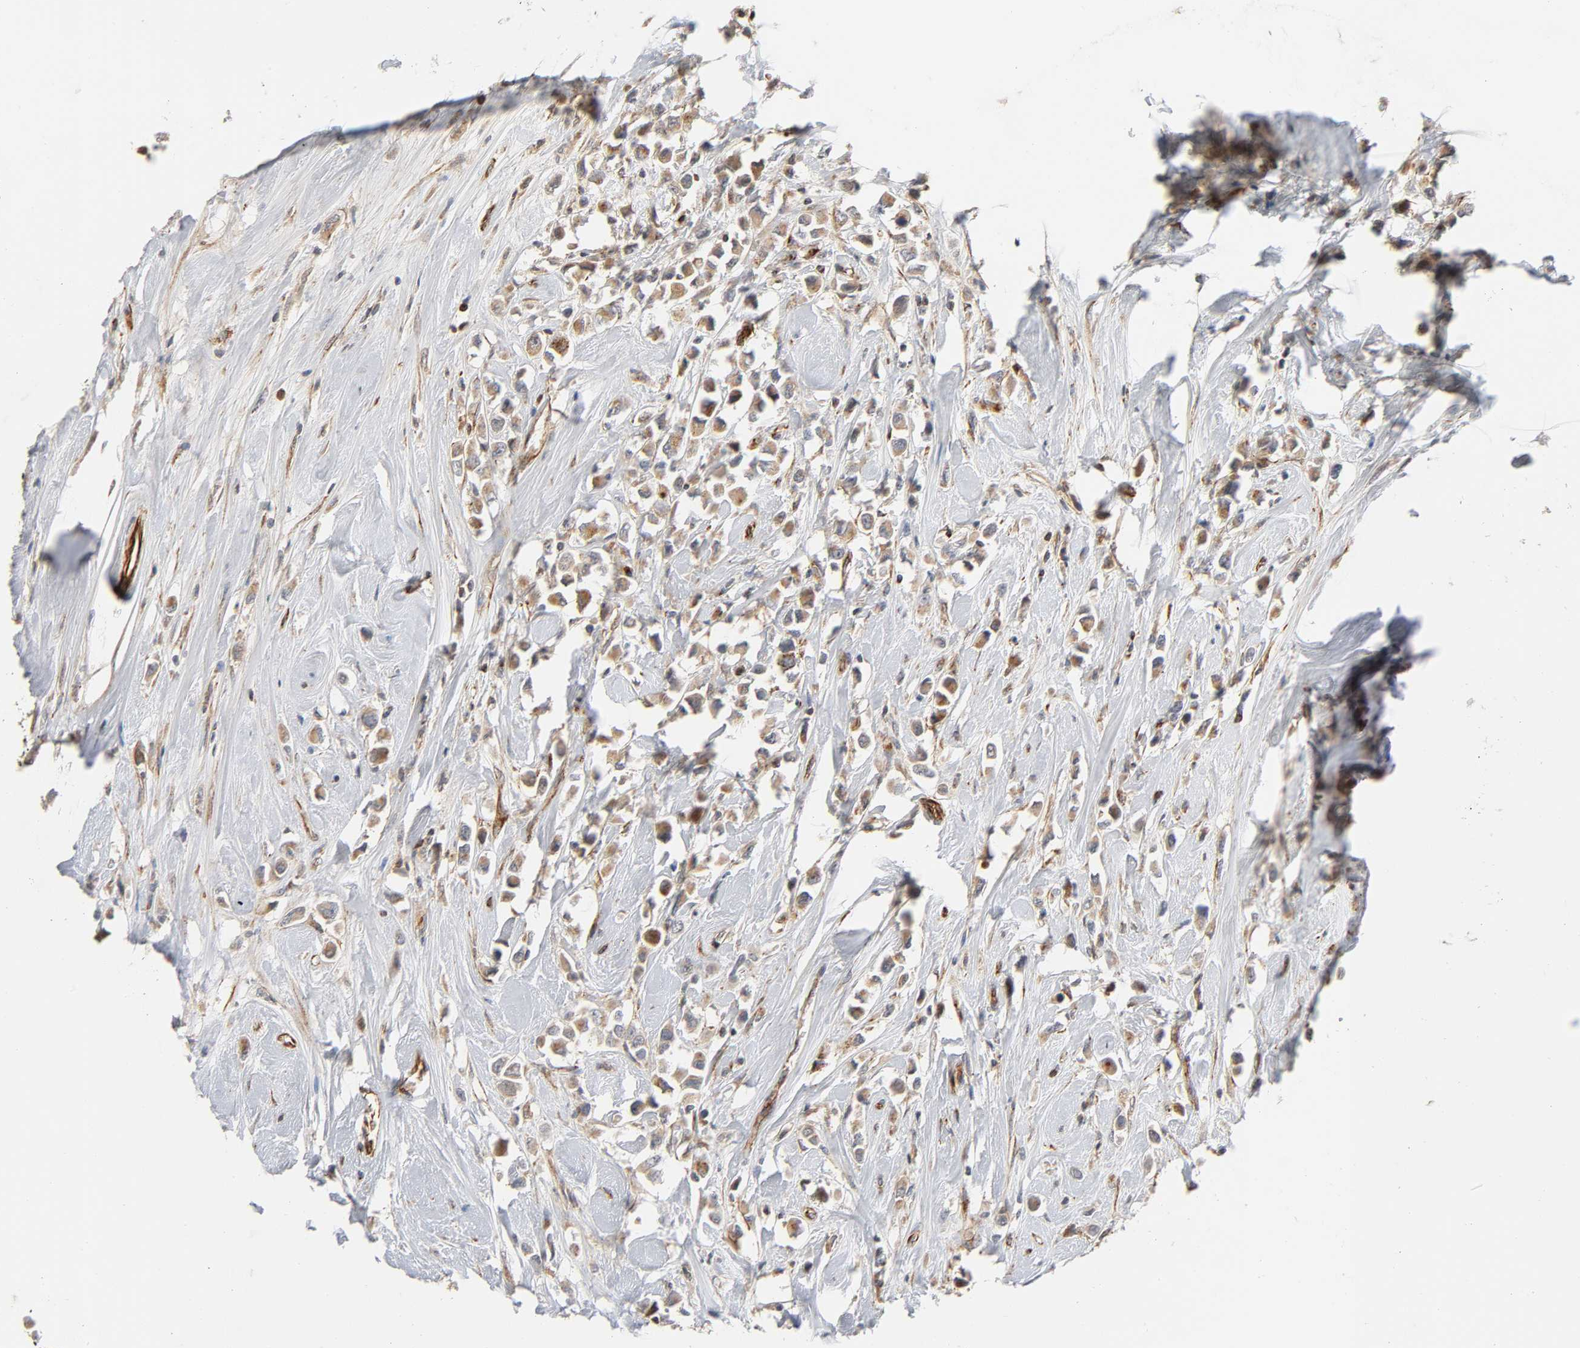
{"staining": {"intensity": "moderate", "quantity": ">75%", "location": "cytoplasmic/membranous"}, "tissue": "breast cancer", "cell_type": "Tumor cells", "image_type": "cancer", "snomed": [{"axis": "morphology", "description": "Duct carcinoma"}, {"axis": "topography", "description": "Breast"}], "caption": "Immunohistochemical staining of human breast intraductal carcinoma demonstrates moderate cytoplasmic/membranous protein expression in about >75% of tumor cells. Nuclei are stained in blue.", "gene": "REEP6", "patient": {"sex": "female", "age": 61}}